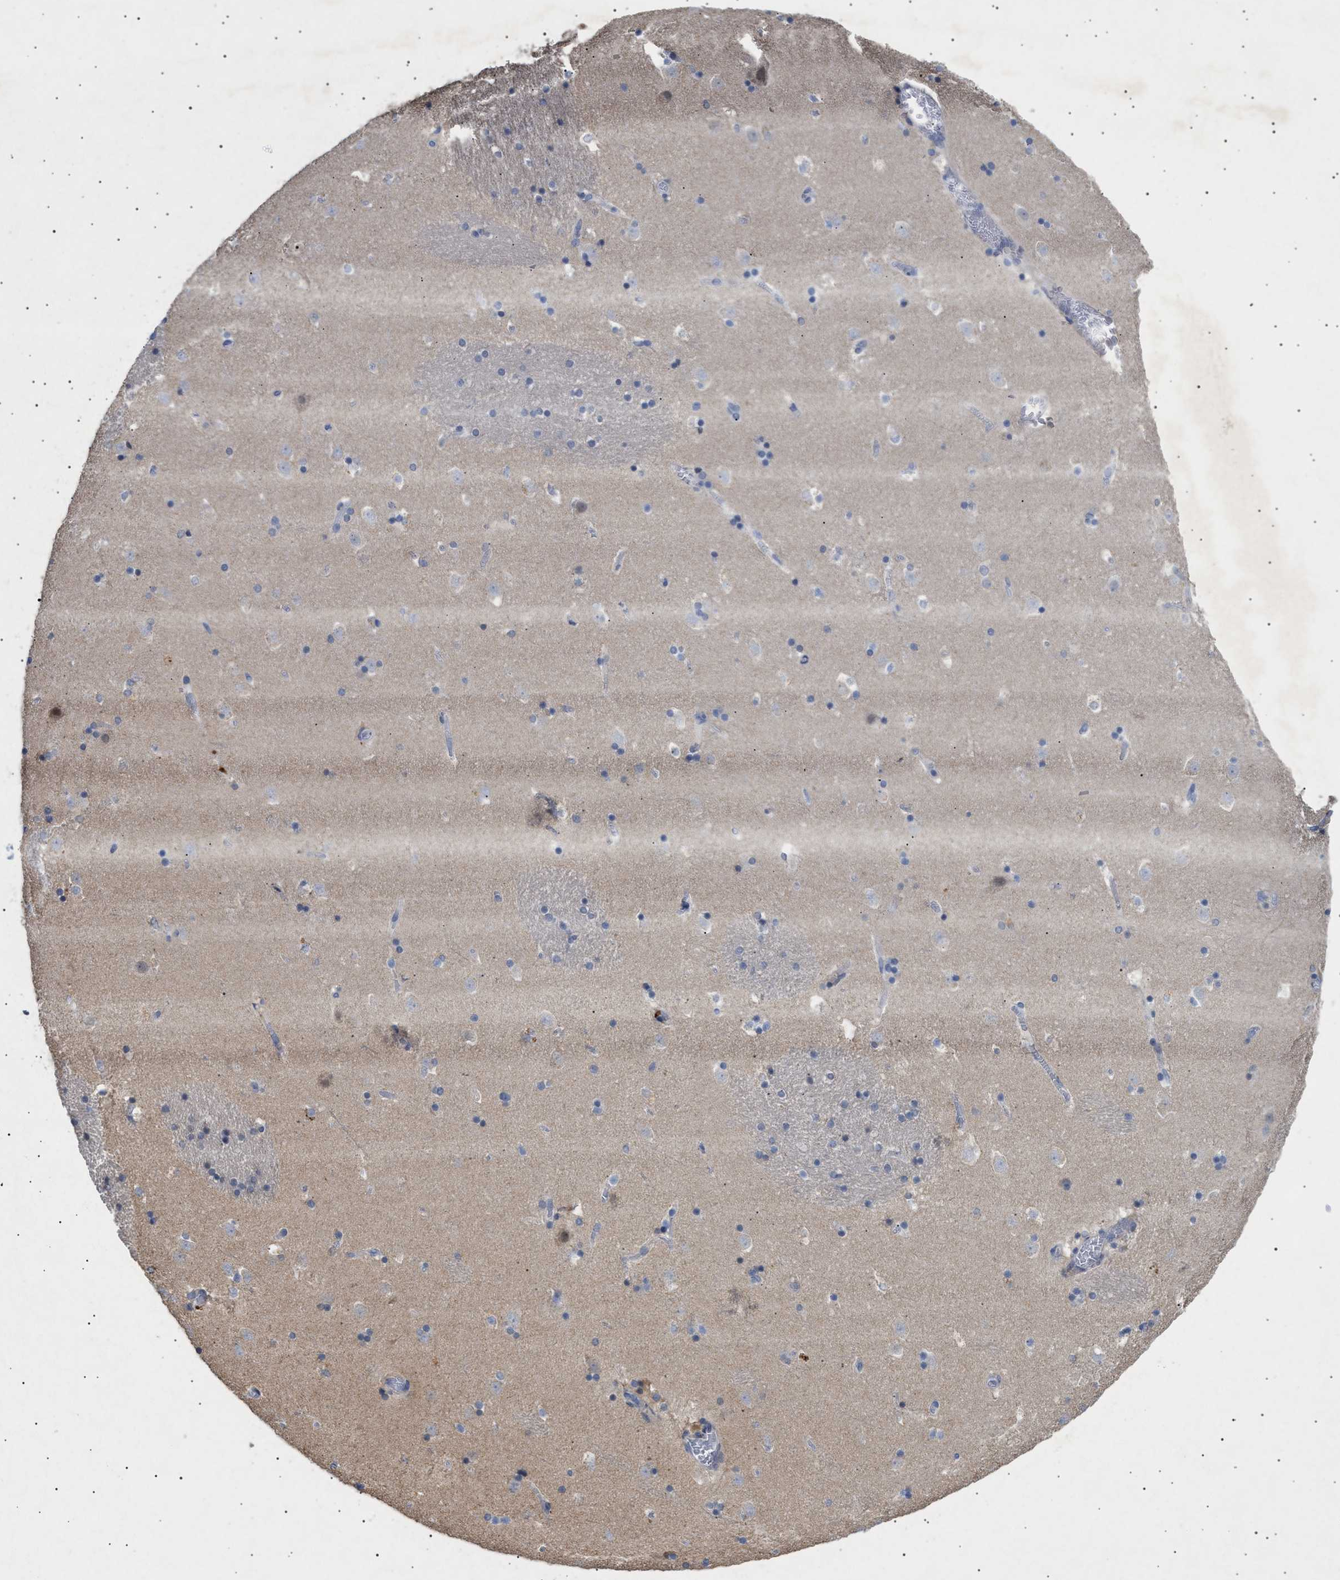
{"staining": {"intensity": "moderate", "quantity": "<25%", "location": "cytoplasmic/membranous"}, "tissue": "caudate", "cell_type": "Glial cells", "image_type": "normal", "snomed": [{"axis": "morphology", "description": "Normal tissue, NOS"}, {"axis": "topography", "description": "Lateral ventricle wall"}], "caption": "Immunohistochemical staining of normal human caudate exhibits <25% levels of moderate cytoplasmic/membranous protein expression in approximately <25% of glial cells.", "gene": "SIRT5", "patient": {"sex": "male", "age": 45}}